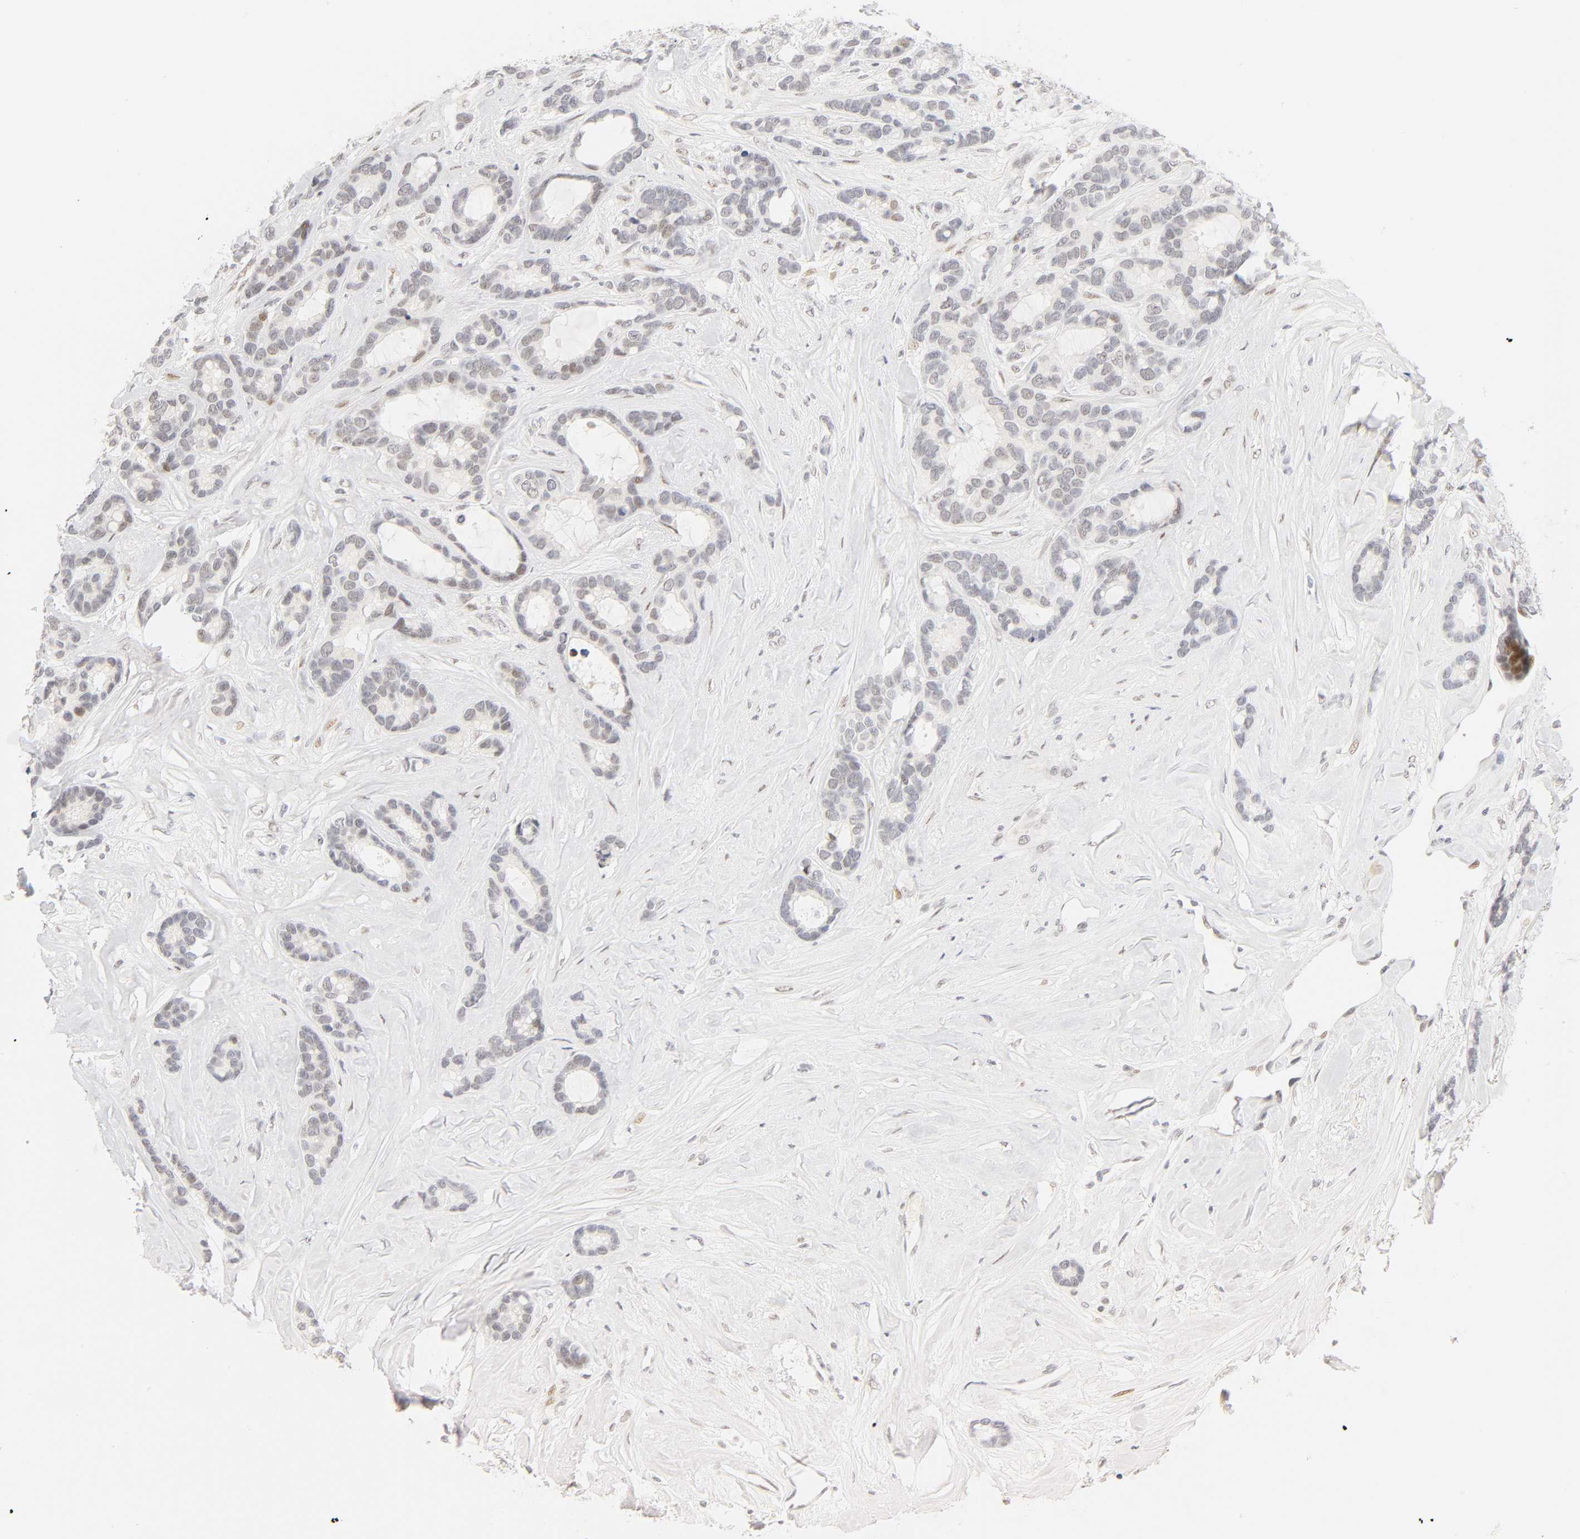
{"staining": {"intensity": "weak", "quantity": "<25%", "location": "nuclear"}, "tissue": "breast cancer", "cell_type": "Tumor cells", "image_type": "cancer", "snomed": [{"axis": "morphology", "description": "Duct carcinoma"}, {"axis": "topography", "description": "Breast"}], "caption": "DAB immunohistochemical staining of breast infiltrating ductal carcinoma shows no significant expression in tumor cells.", "gene": "MNAT1", "patient": {"sex": "female", "age": 87}}